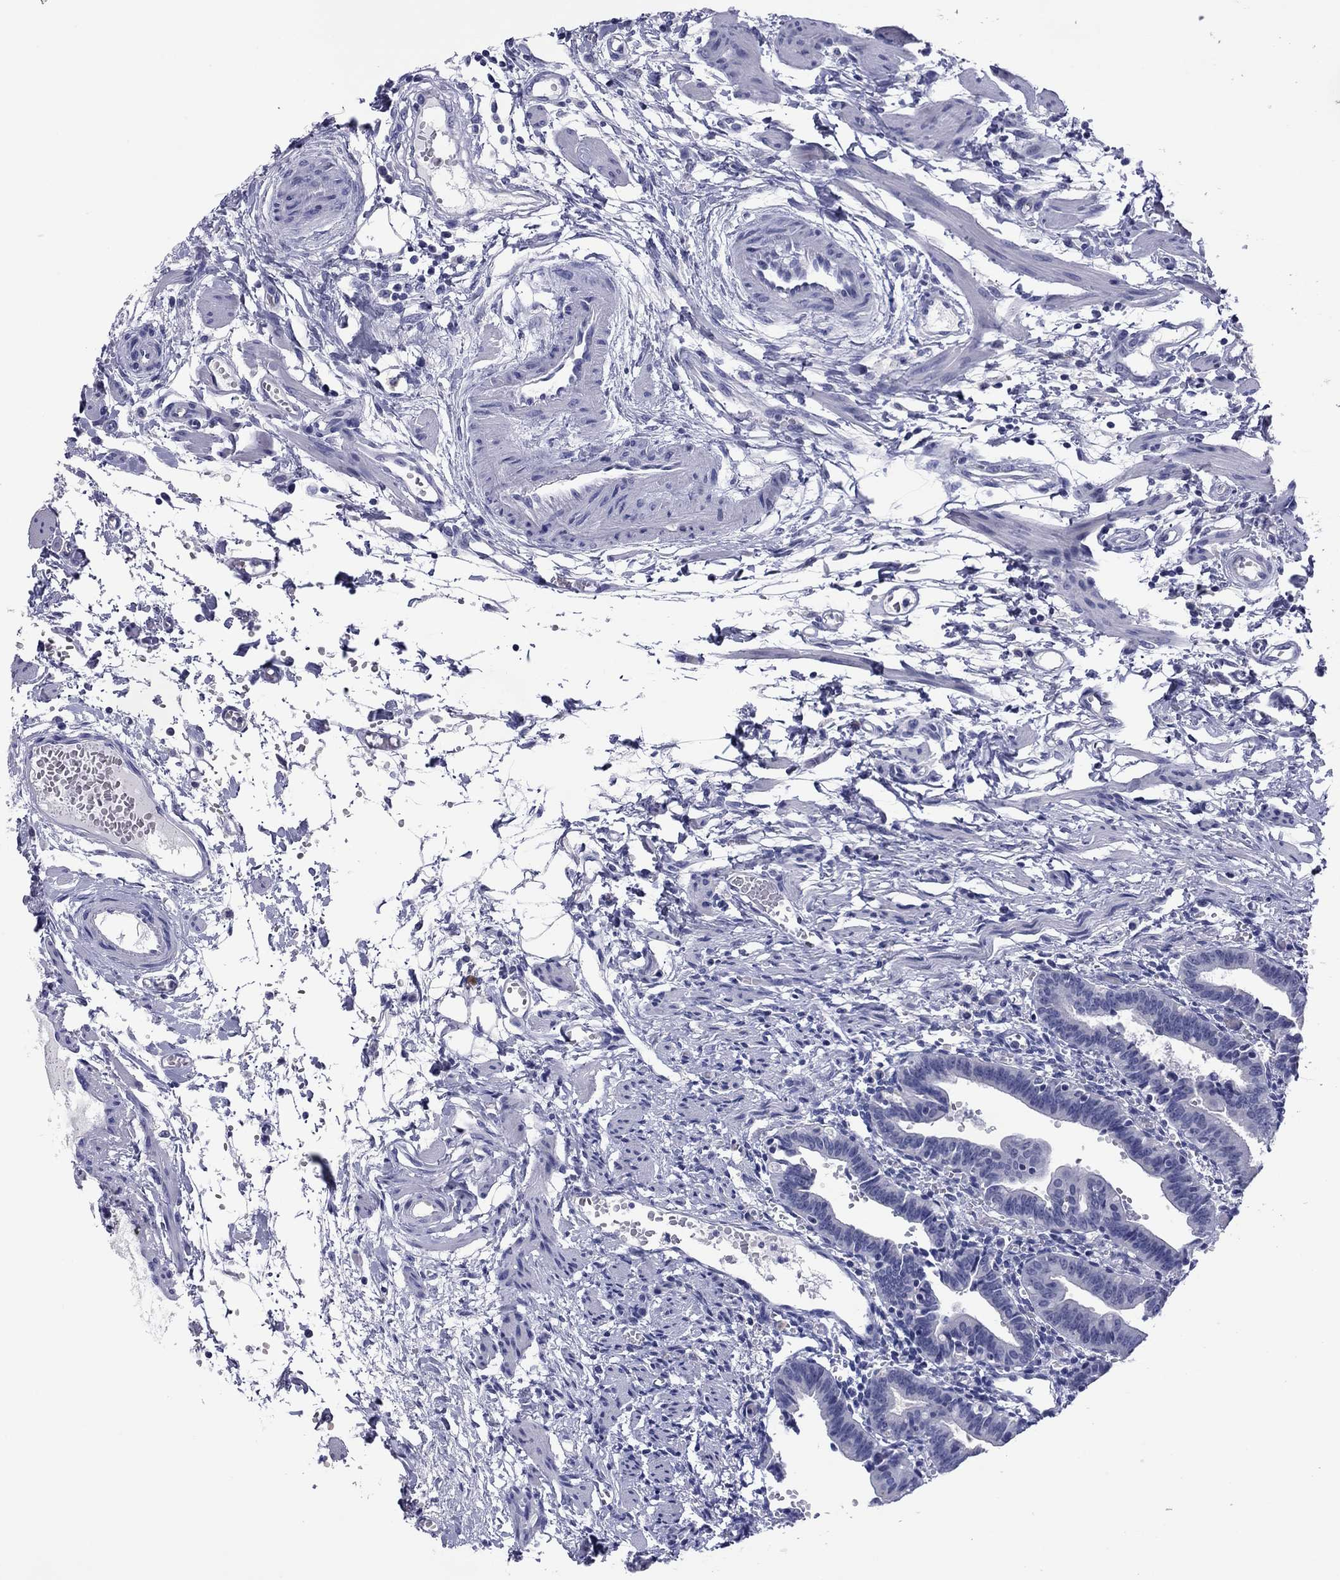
{"staining": {"intensity": "negative", "quantity": "none", "location": "none"}, "tissue": "fallopian tube", "cell_type": "Glandular cells", "image_type": "normal", "snomed": [{"axis": "morphology", "description": "Normal tissue, NOS"}, {"axis": "morphology", "description": "Carcinoma, endometroid"}, {"axis": "topography", "description": "Fallopian tube"}, {"axis": "topography", "description": "Ovary"}], "caption": "This is an immunohistochemistry (IHC) photomicrograph of normal human fallopian tube. There is no staining in glandular cells.", "gene": "TCFL5", "patient": {"sex": "female", "age": 42}}